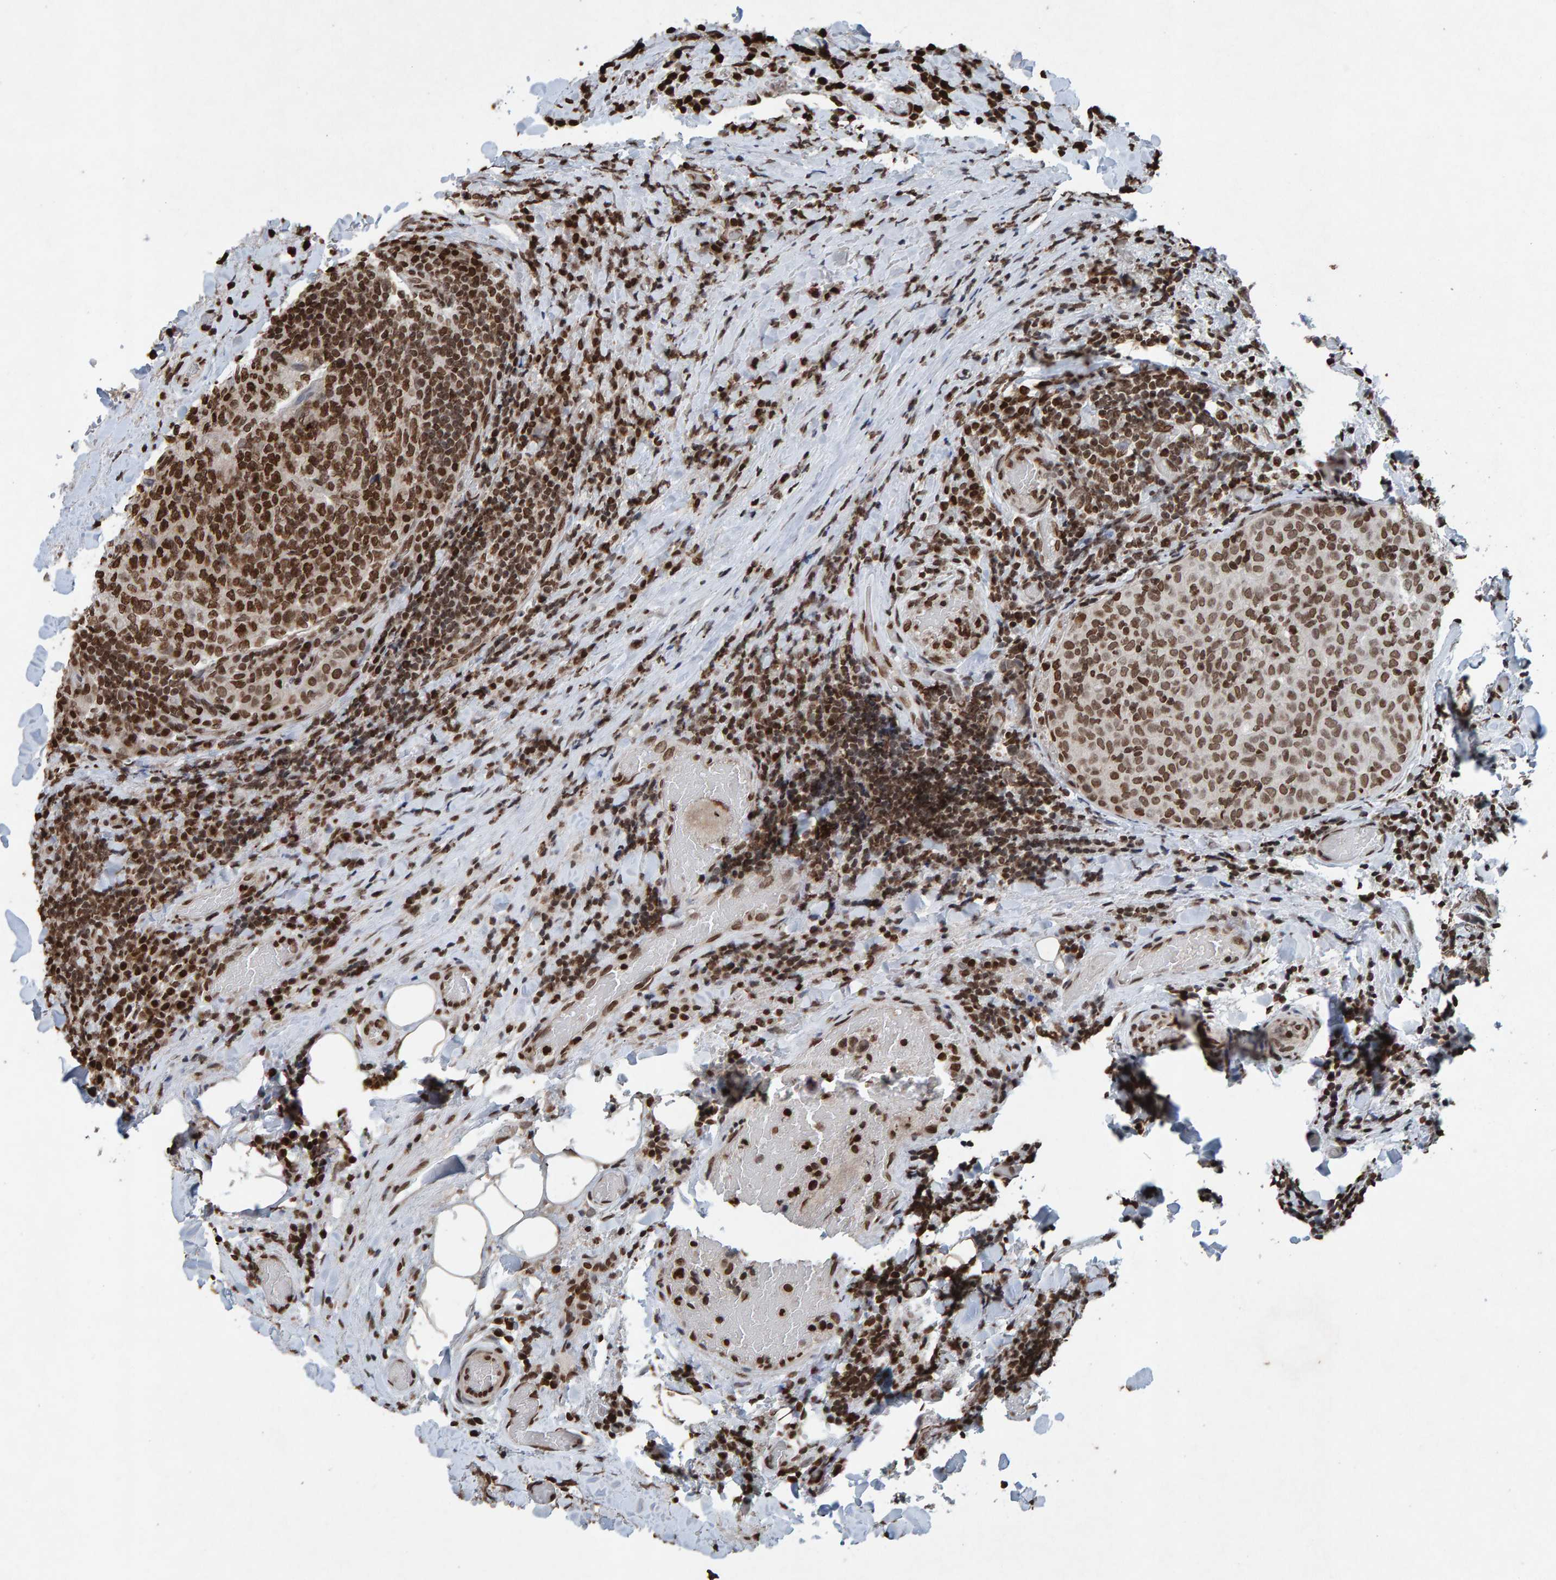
{"staining": {"intensity": "moderate", "quantity": ">75%", "location": "nuclear"}, "tissue": "thyroid cancer", "cell_type": "Tumor cells", "image_type": "cancer", "snomed": [{"axis": "morphology", "description": "Normal tissue, NOS"}, {"axis": "morphology", "description": "Papillary adenocarcinoma, NOS"}, {"axis": "topography", "description": "Thyroid gland"}], "caption": "This image exhibits immunohistochemistry (IHC) staining of human thyroid papillary adenocarcinoma, with medium moderate nuclear staining in about >75% of tumor cells.", "gene": "H2AZ1", "patient": {"sex": "female", "age": 30}}